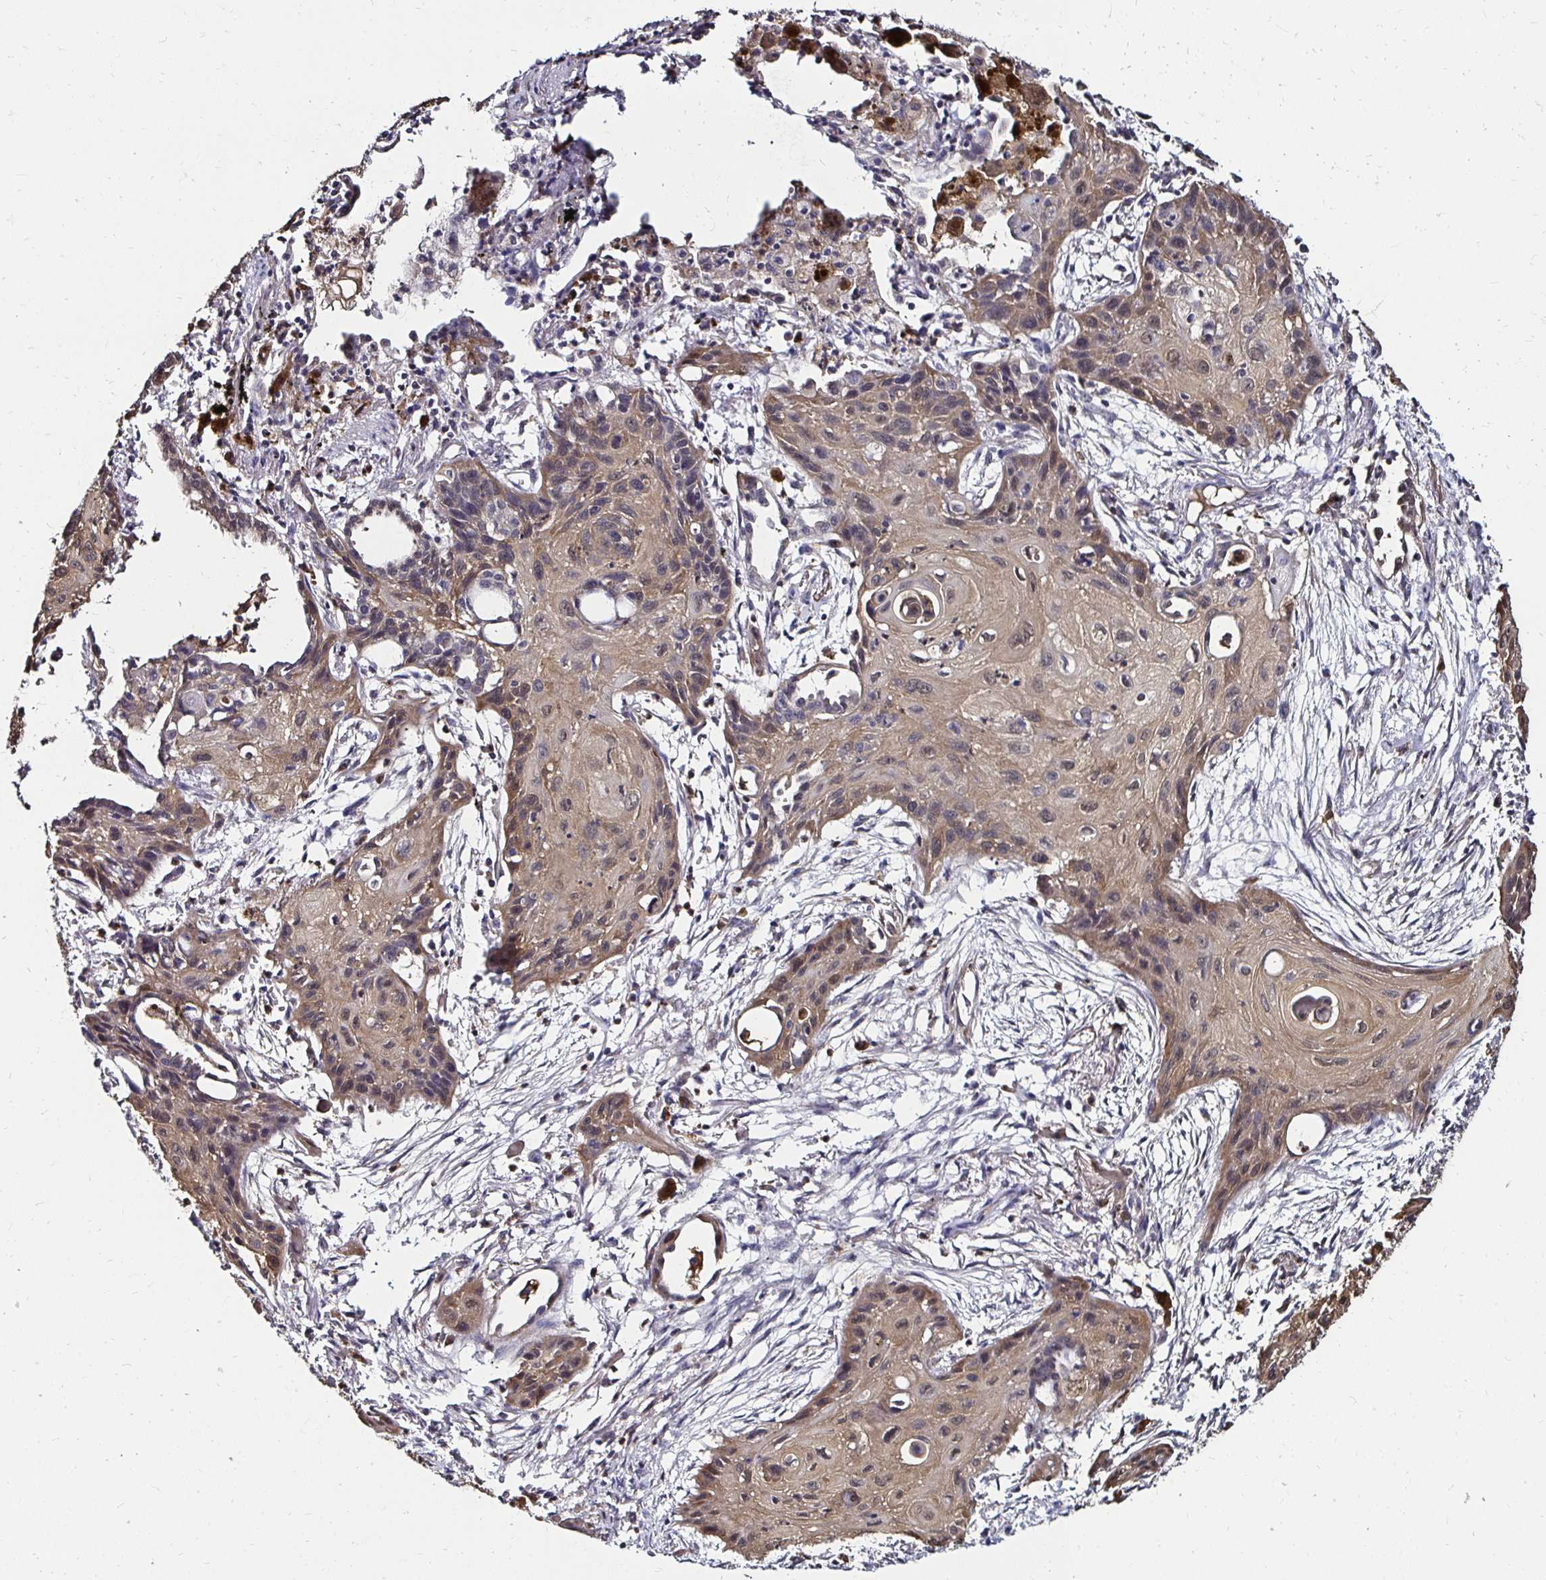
{"staining": {"intensity": "weak", "quantity": "<25%", "location": "cytoplasmic/membranous"}, "tissue": "lung cancer", "cell_type": "Tumor cells", "image_type": "cancer", "snomed": [{"axis": "morphology", "description": "Squamous cell carcinoma, NOS"}, {"axis": "topography", "description": "Lung"}], "caption": "Image shows no protein expression in tumor cells of lung cancer (squamous cell carcinoma) tissue.", "gene": "TXN", "patient": {"sex": "male", "age": 71}}